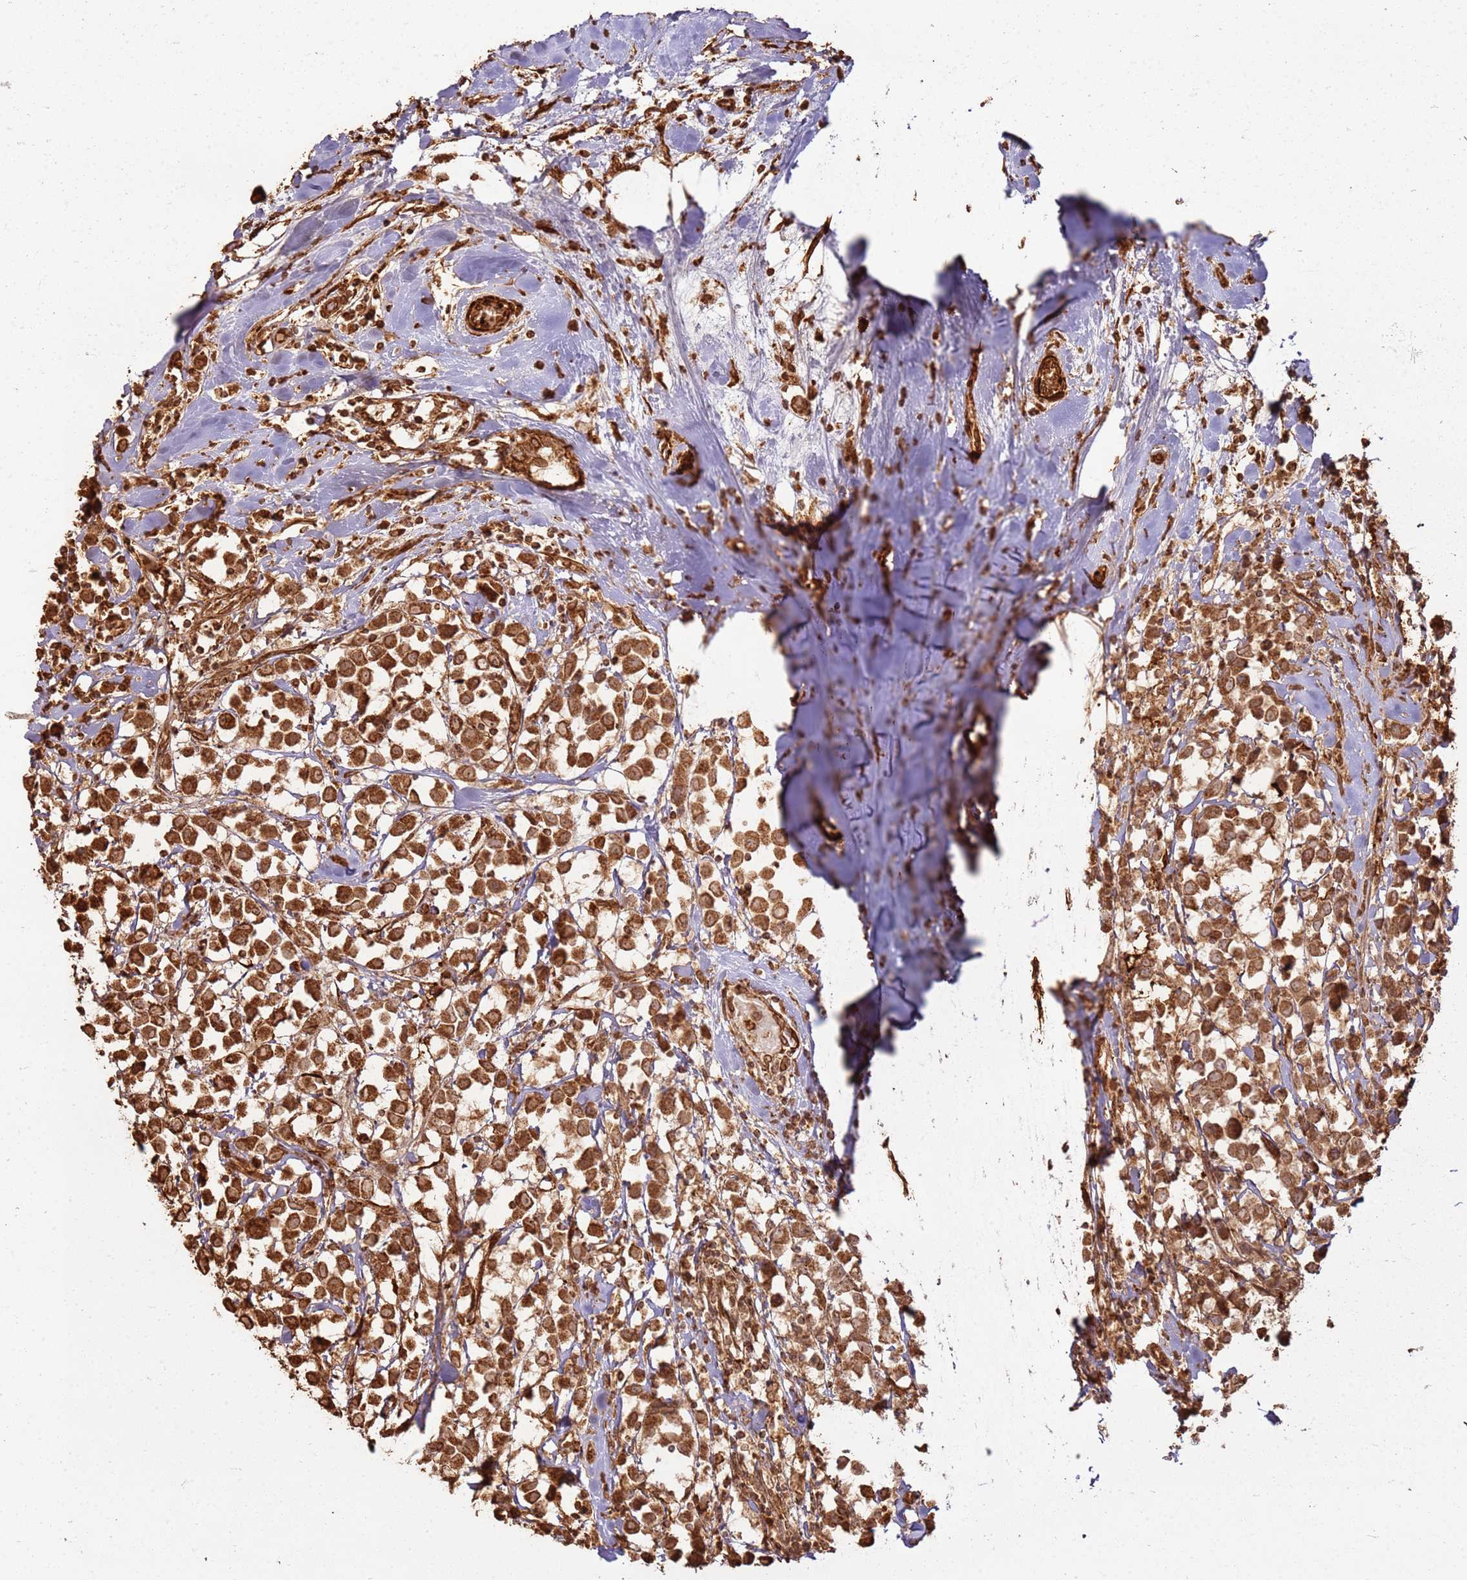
{"staining": {"intensity": "strong", "quantity": ">75%", "location": "cytoplasmic/membranous"}, "tissue": "breast cancer", "cell_type": "Tumor cells", "image_type": "cancer", "snomed": [{"axis": "morphology", "description": "Duct carcinoma"}, {"axis": "topography", "description": "Breast"}], "caption": "A high amount of strong cytoplasmic/membranous staining is appreciated in approximately >75% of tumor cells in intraductal carcinoma (breast) tissue.", "gene": "DDX59", "patient": {"sex": "female", "age": 61}}